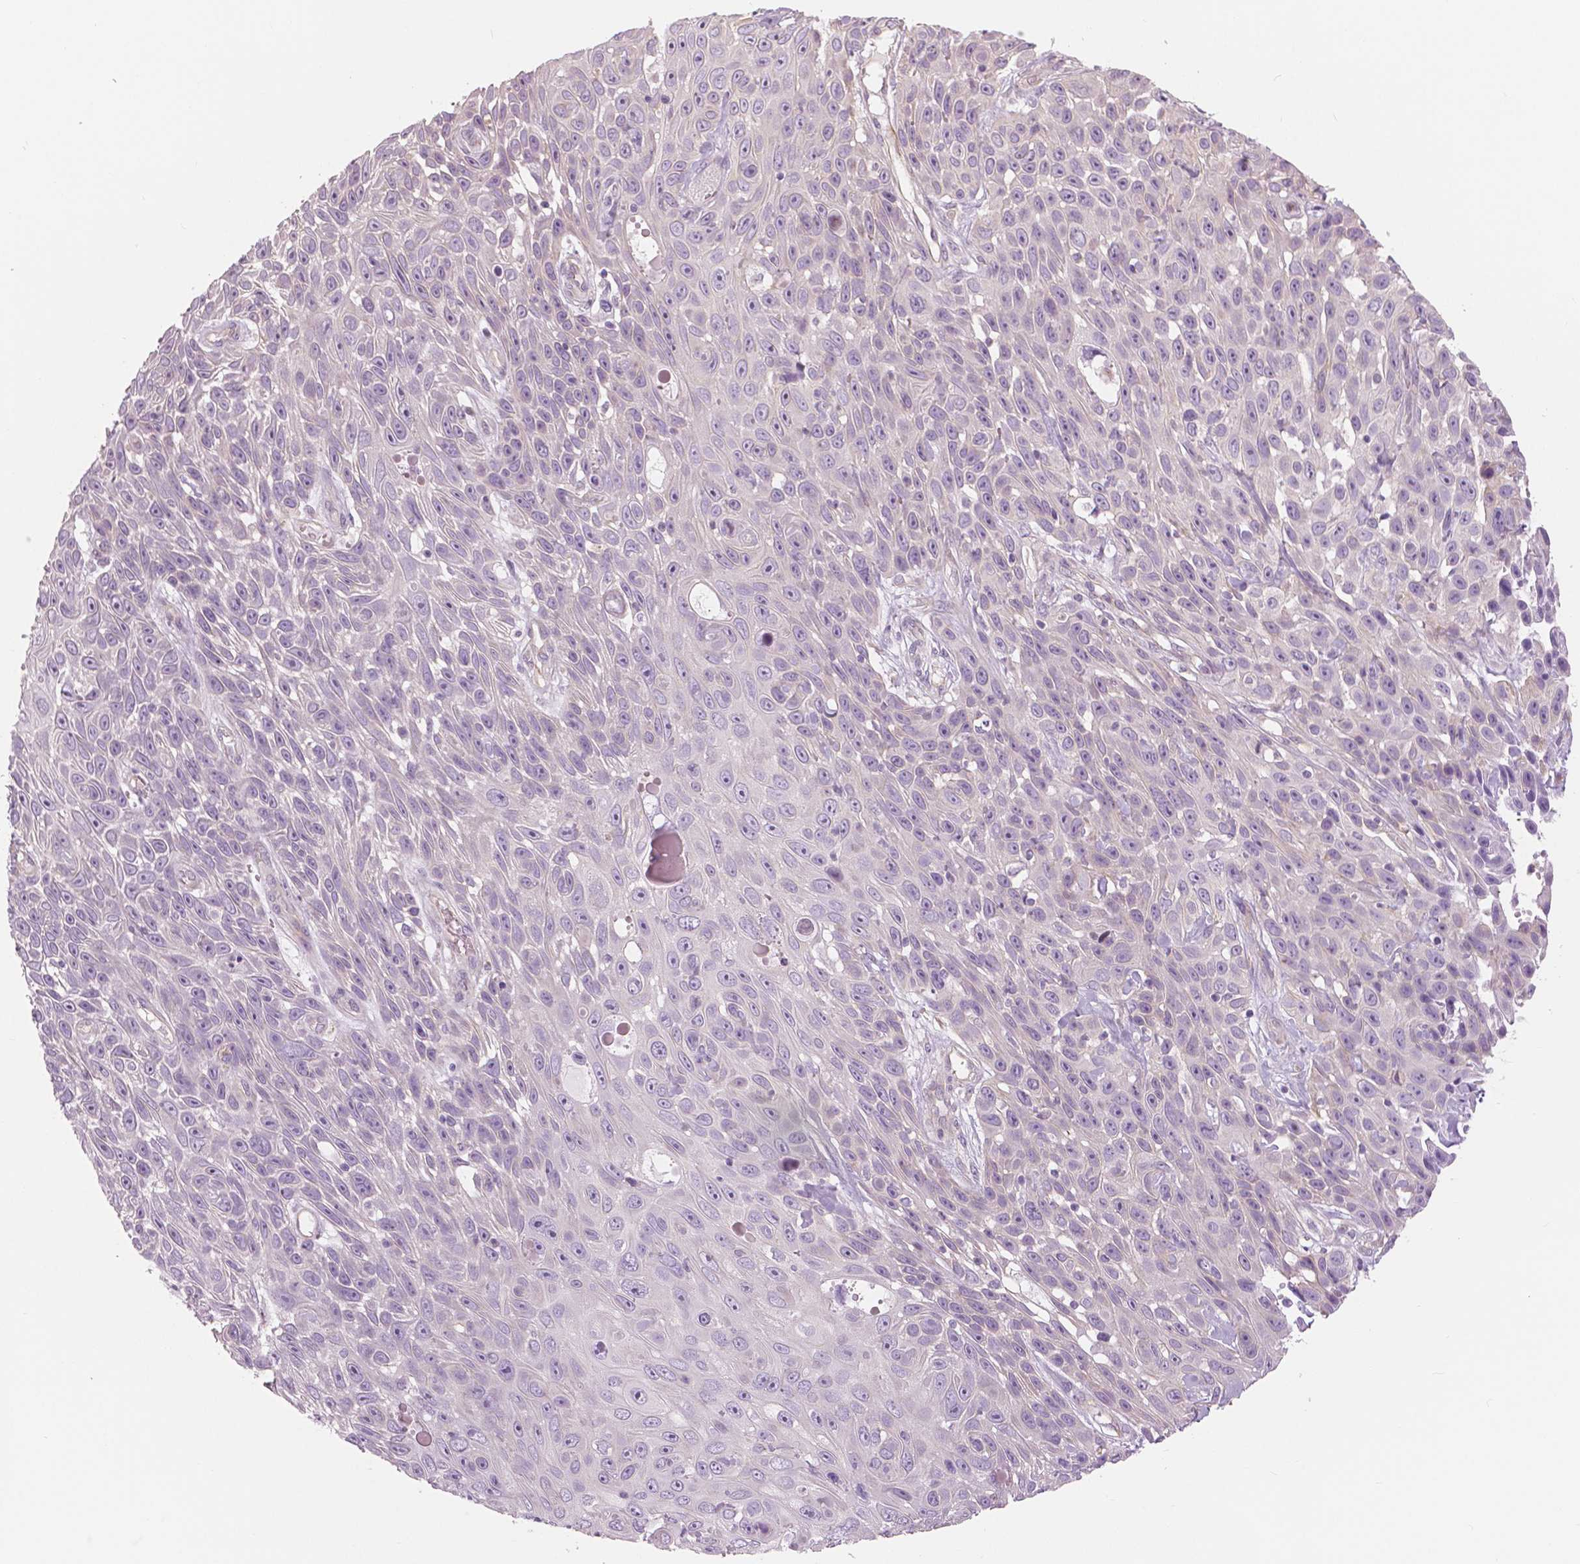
{"staining": {"intensity": "negative", "quantity": "none", "location": "none"}, "tissue": "skin cancer", "cell_type": "Tumor cells", "image_type": "cancer", "snomed": [{"axis": "morphology", "description": "Squamous cell carcinoma, NOS"}, {"axis": "topography", "description": "Skin"}], "caption": "Immunohistochemical staining of squamous cell carcinoma (skin) exhibits no significant staining in tumor cells.", "gene": "SLC24A1", "patient": {"sex": "male", "age": 82}}